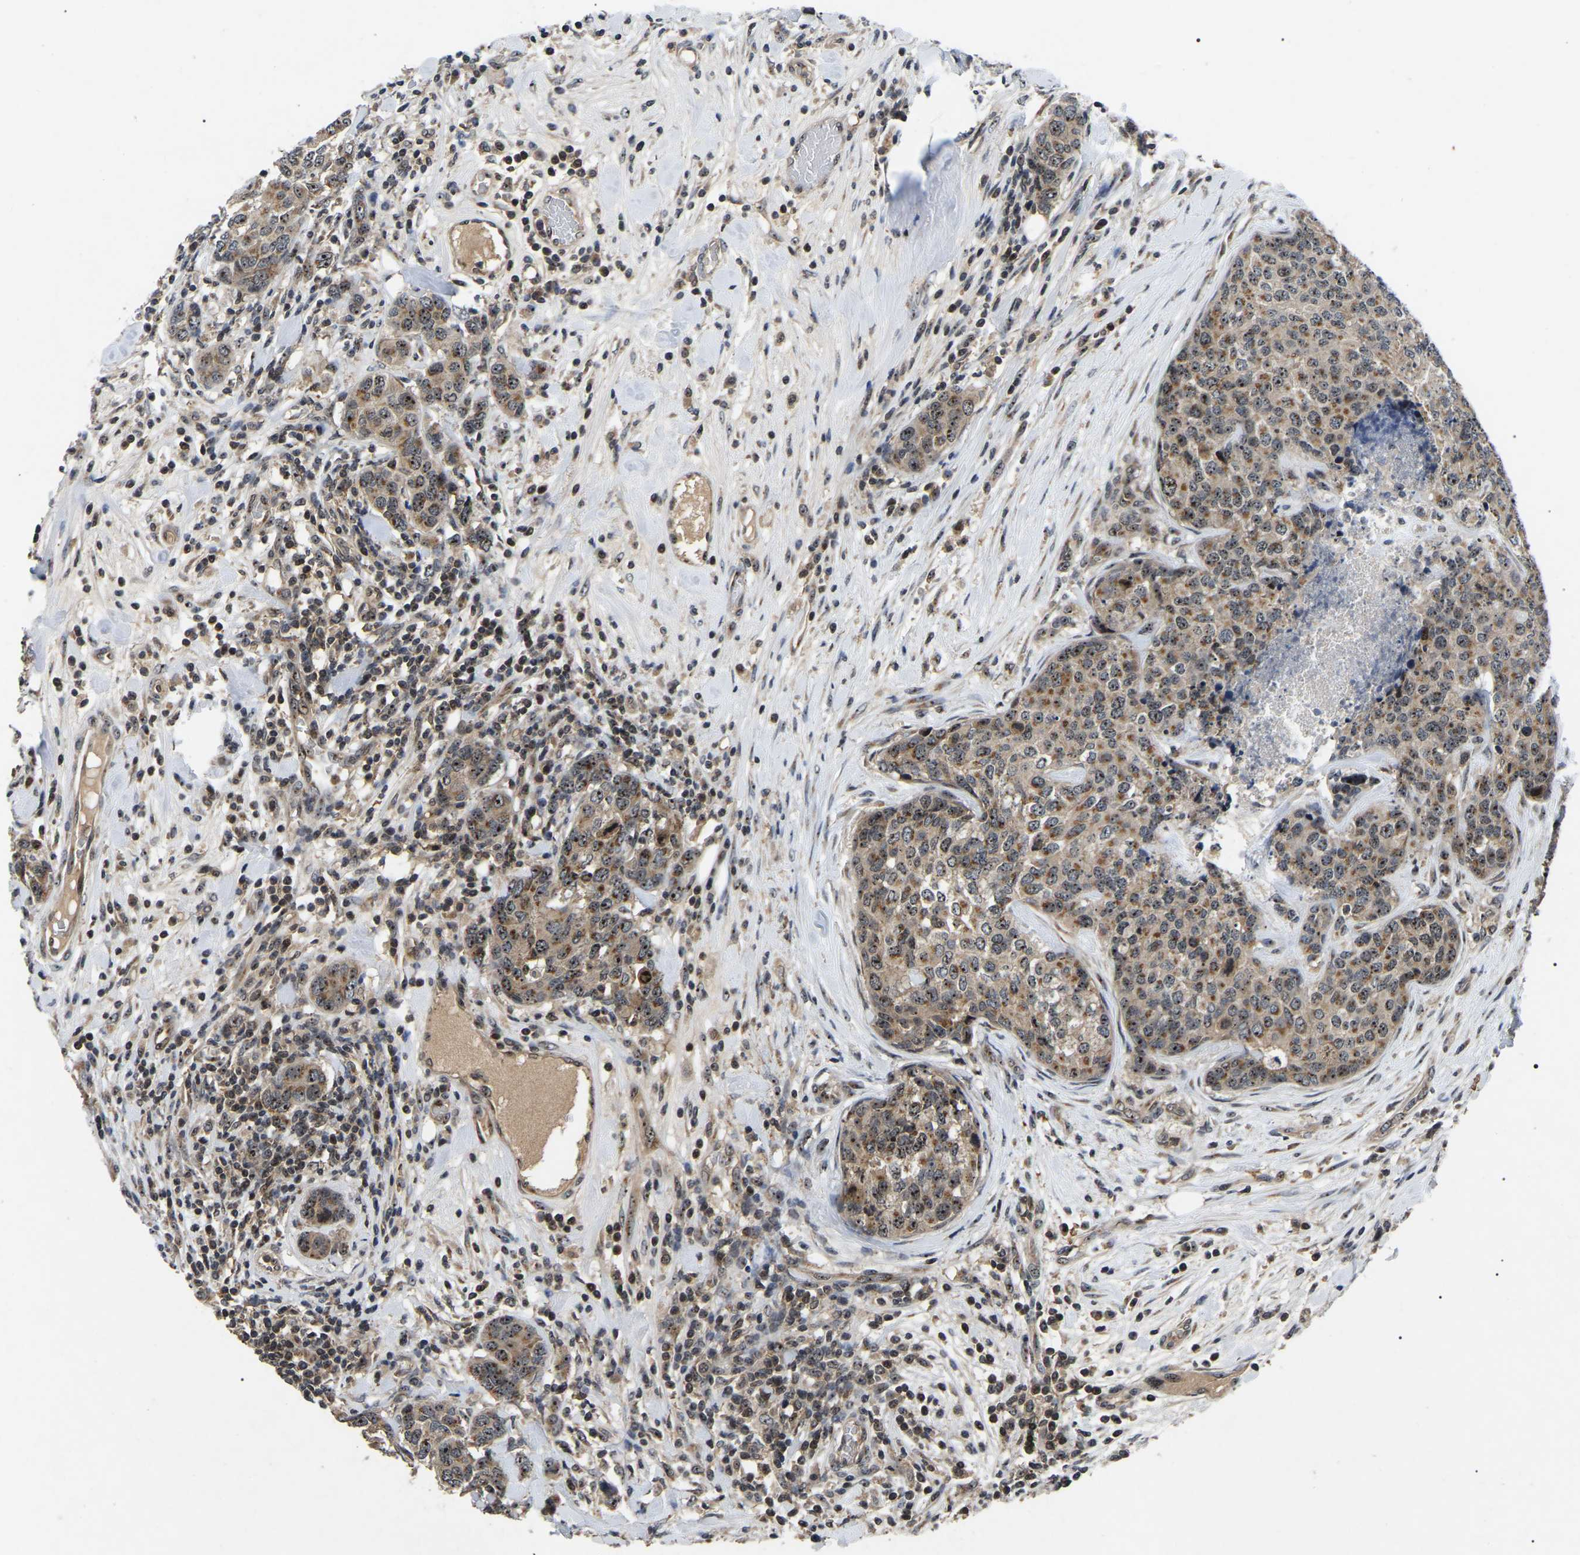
{"staining": {"intensity": "moderate", "quantity": ">75%", "location": "cytoplasmic/membranous,nuclear"}, "tissue": "breast cancer", "cell_type": "Tumor cells", "image_type": "cancer", "snomed": [{"axis": "morphology", "description": "Lobular carcinoma"}, {"axis": "topography", "description": "Breast"}], "caption": "Lobular carcinoma (breast) stained with immunohistochemistry (IHC) displays moderate cytoplasmic/membranous and nuclear staining in about >75% of tumor cells. The protein is shown in brown color, while the nuclei are stained blue.", "gene": "RBM28", "patient": {"sex": "female", "age": 59}}